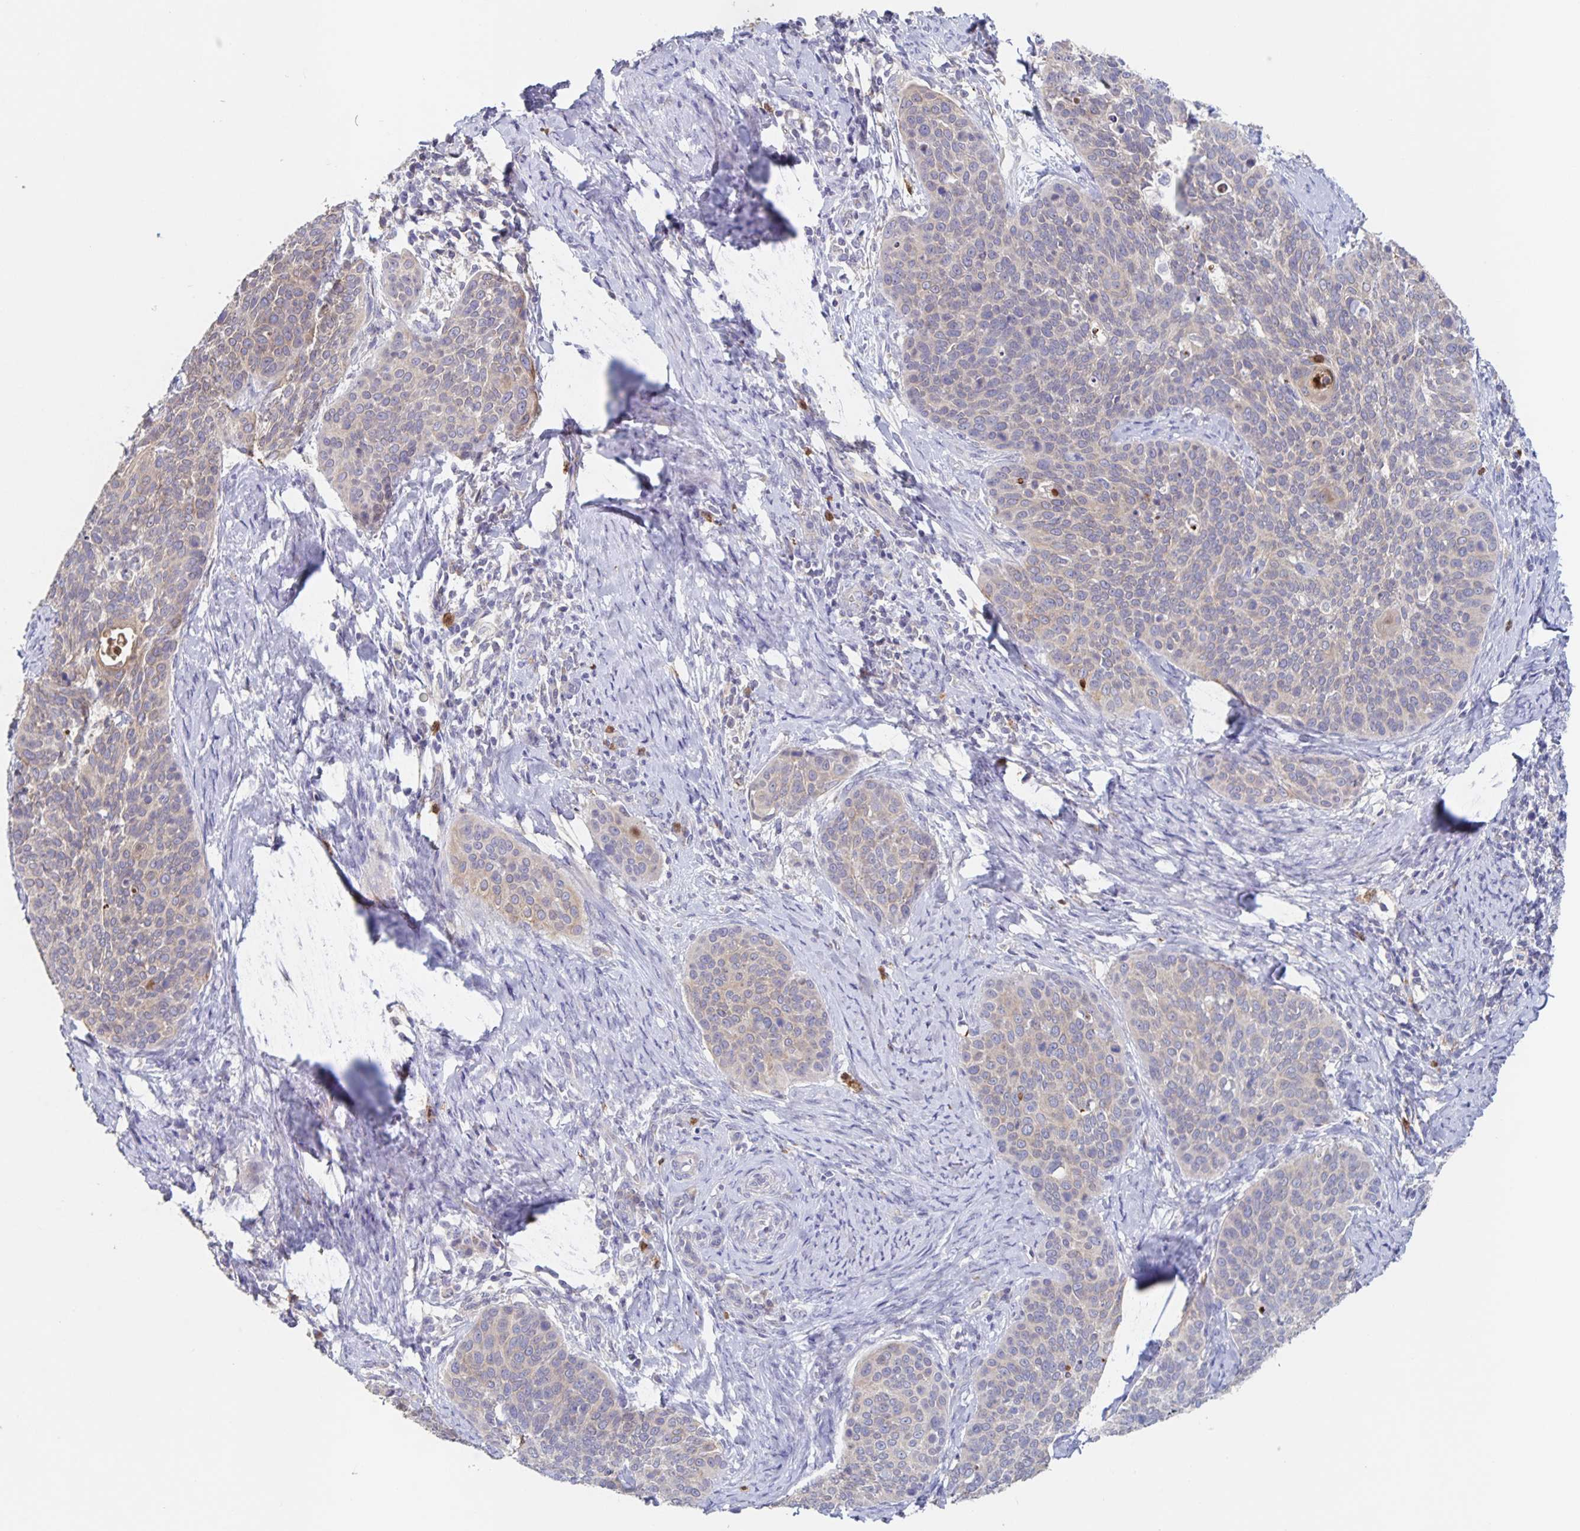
{"staining": {"intensity": "negative", "quantity": "none", "location": "none"}, "tissue": "cervical cancer", "cell_type": "Tumor cells", "image_type": "cancer", "snomed": [{"axis": "morphology", "description": "Squamous cell carcinoma, NOS"}, {"axis": "topography", "description": "Cervix"}], "caption": "Protein analysis of squamous cell carcinoma (cervical) reveals no significant expression in tumor cells.", "gene": "CDC42BPG", "patient": {"sex": "female", "age": 69}}